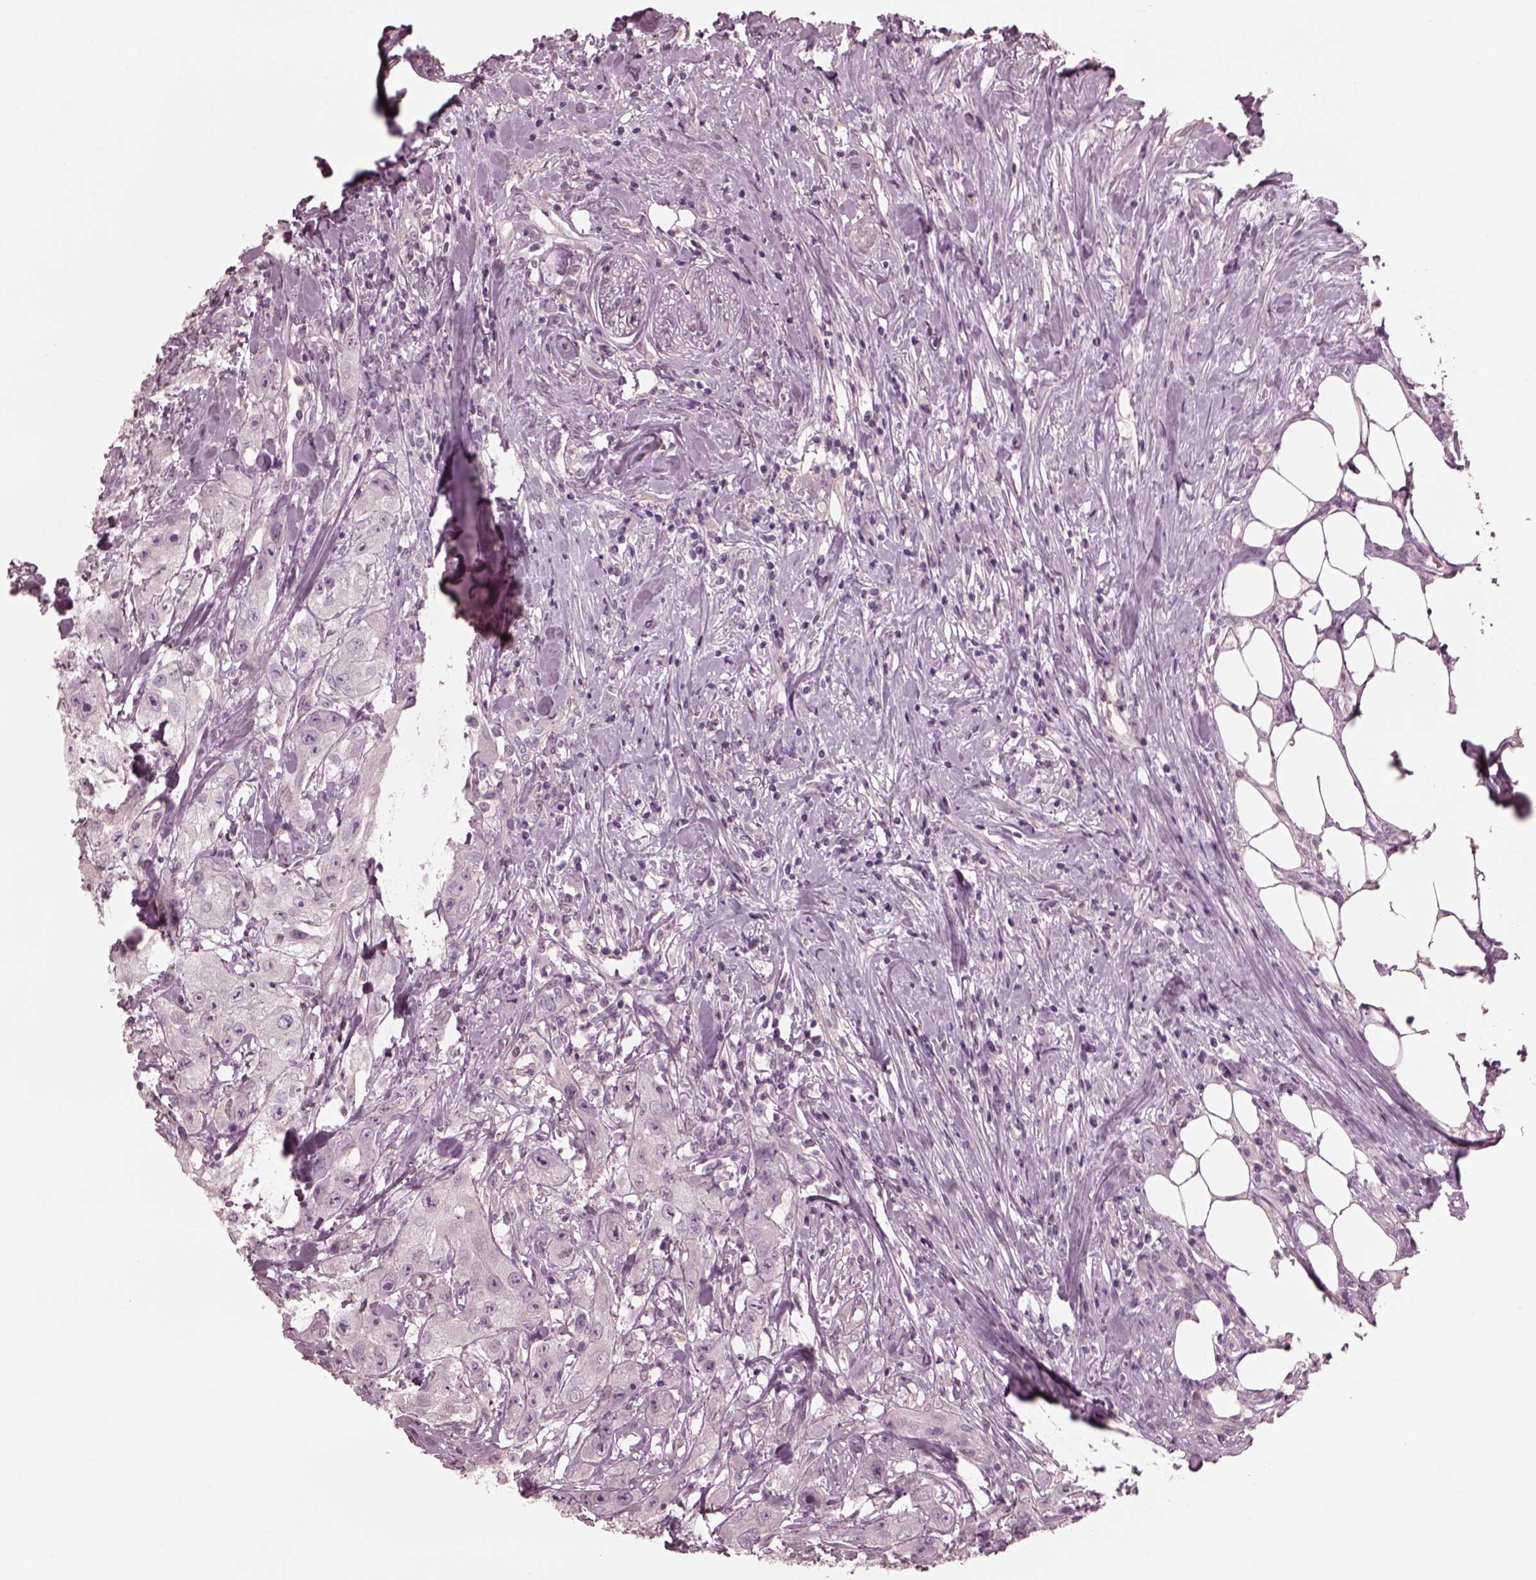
{"staining": {"intensity": "negative", "quantity": "none", "location": "none"}, "tissue": "urothelial cancer", "cell_type": "Tumor cells", "image_type": "cancer", "snomed": [{"axis": "morphology", "description": "Urothelial carcinoma, High grade"}, {"axis": "topography", "description": "Urinary bladder"}], "caption": "Human urothelial cancer stained for a protein using immunohistochemistry (IHC) reveals no positivity in tumor cells.", "gene": "YY2", "patient": {"sex": "male", "age": 79}}